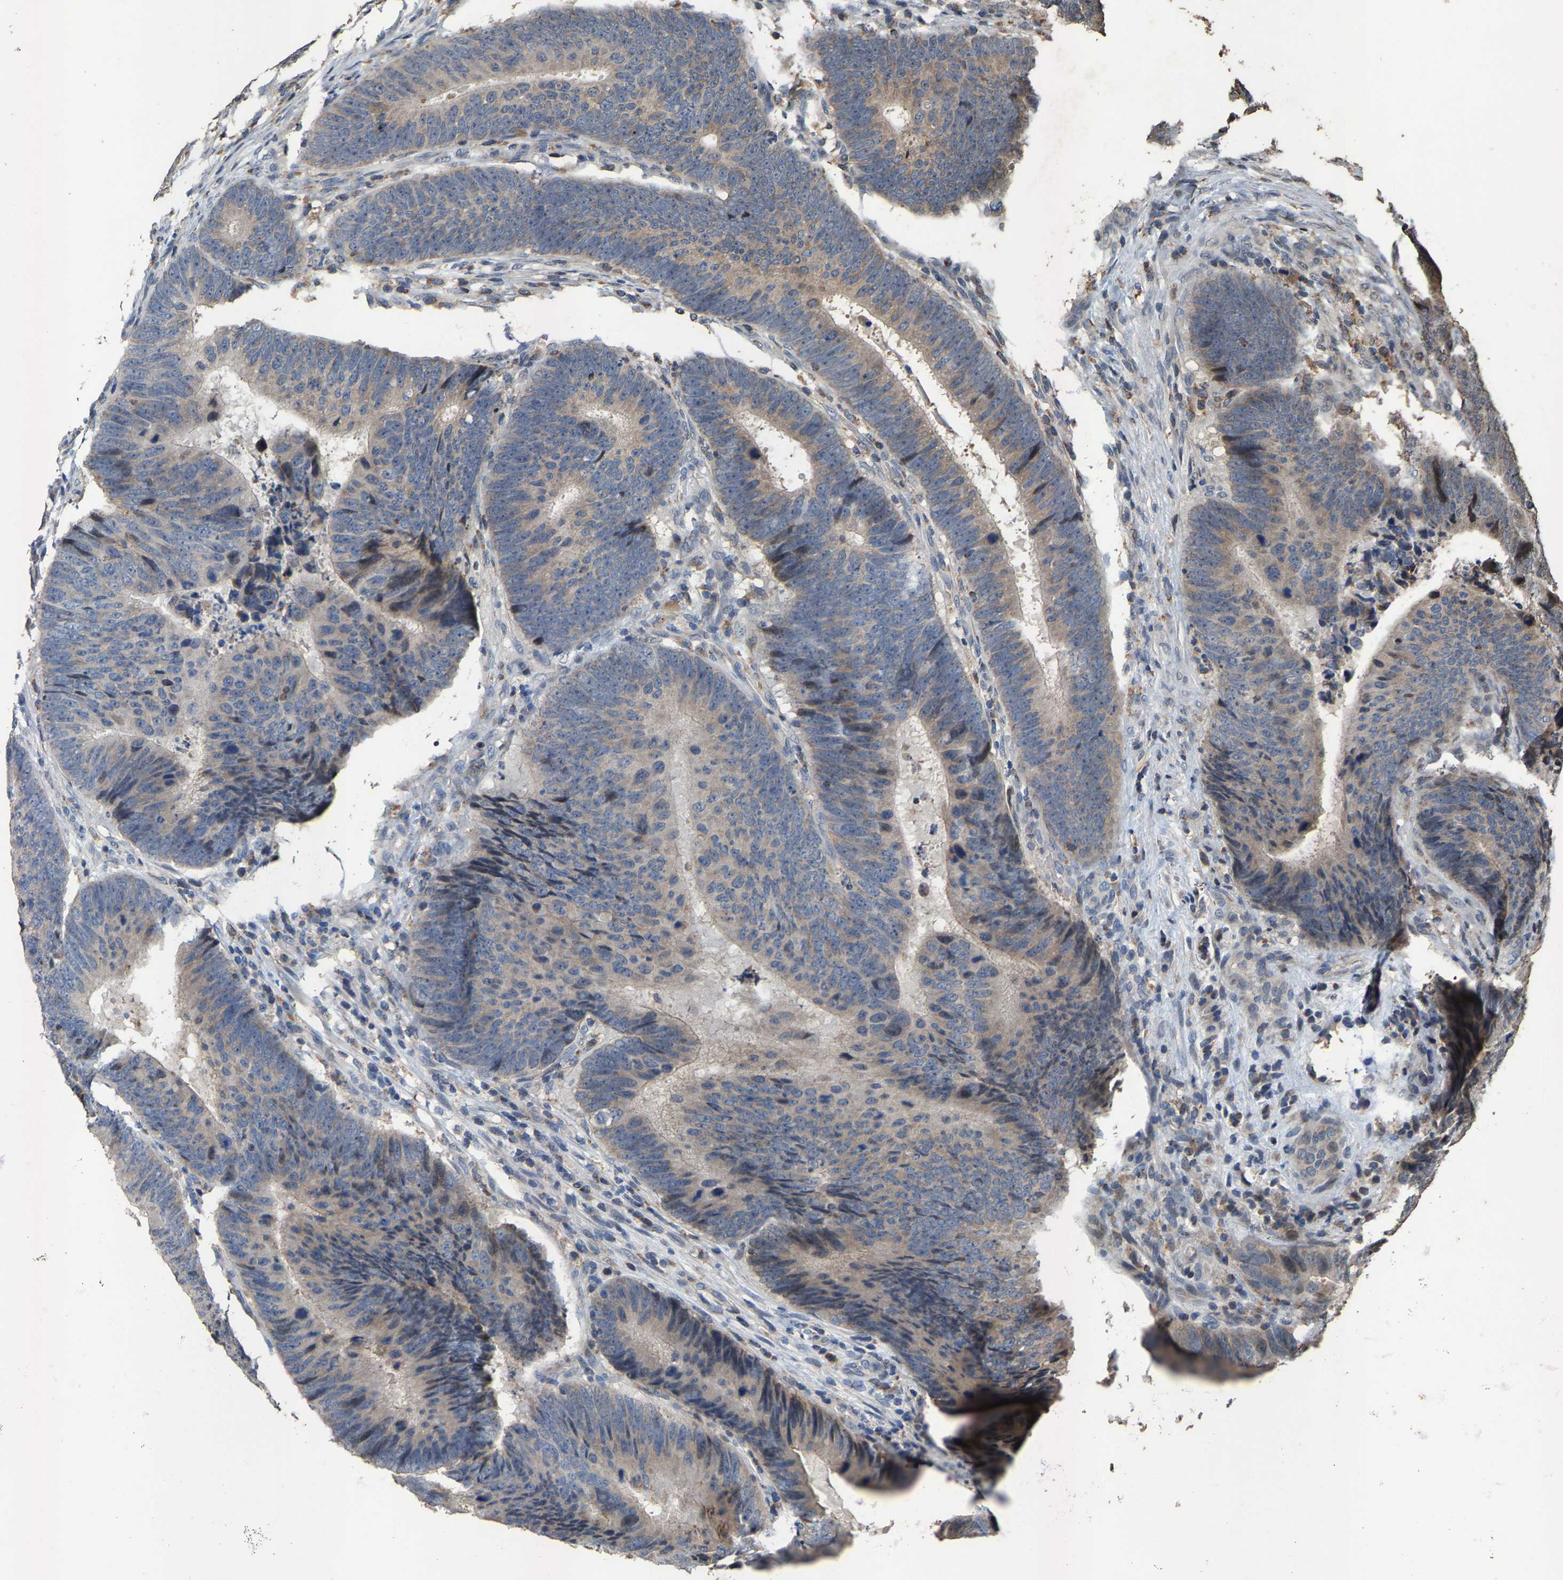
{"staining": {"intensity": "weak", "quantity": "<25%", "location": "cytoplasmic/membranous"}, "tissue": "colorectal cancer", "cell_type": "Tumor cells", "image_type": "cancer", "snomed": [{"axis": "morphology", "description": "Adenocarcinoma, NOS"}, {"axis": "topography", "description": "Colon"}], "caption": "Immunohistochemistry micrograph of human colorectal cancer (adenocarcinoma) stained for a protein (brown), which reveals no staining in tumor cells.", "gene": "TDRKH", "patient": {"sex": "male", "age": 56}}